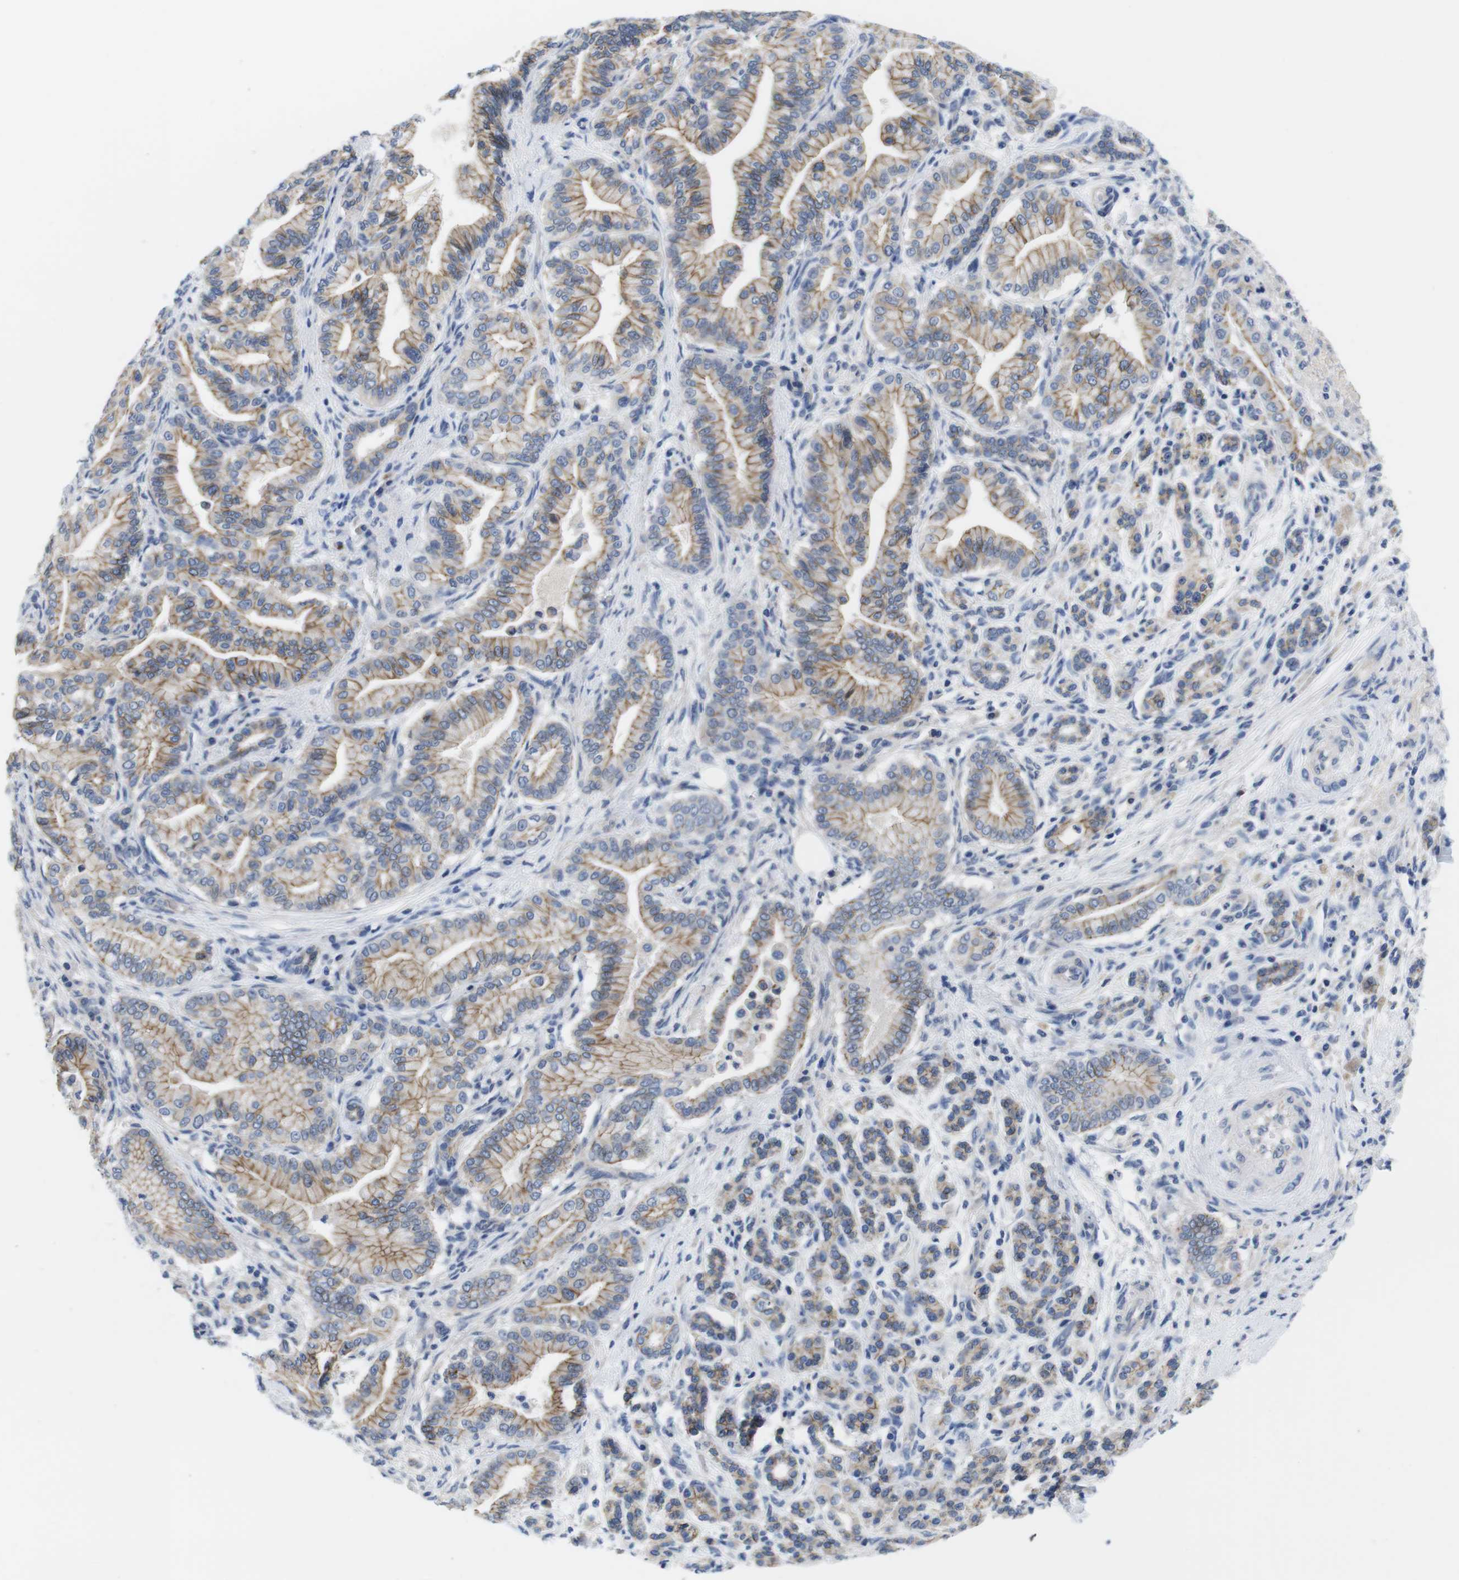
{"staining": {"intensity": "moderate", "quantity": ">75%", "location": "cytoplasmic/membranous"}, "tissue": "pancreatic cancer", "cell_type": "Tumor cells", "image_type": "cancer", "snomed": [{"axis": "morphology", "description": "Normal tissue, NOS"}, {"axis": "morphology", "description": "Adenocarcinoma, NOS"}, {"axis": "topography", "description": "Pancreas"}], "caption": "Human pancreatic adenocarcinoma stained with a brown dye shows moderate cytoplasmic/membranous positive expression in about >75% of tumor cells.", "gene": "SCRIB", "patient": {"sex": "male", "age": 63}}